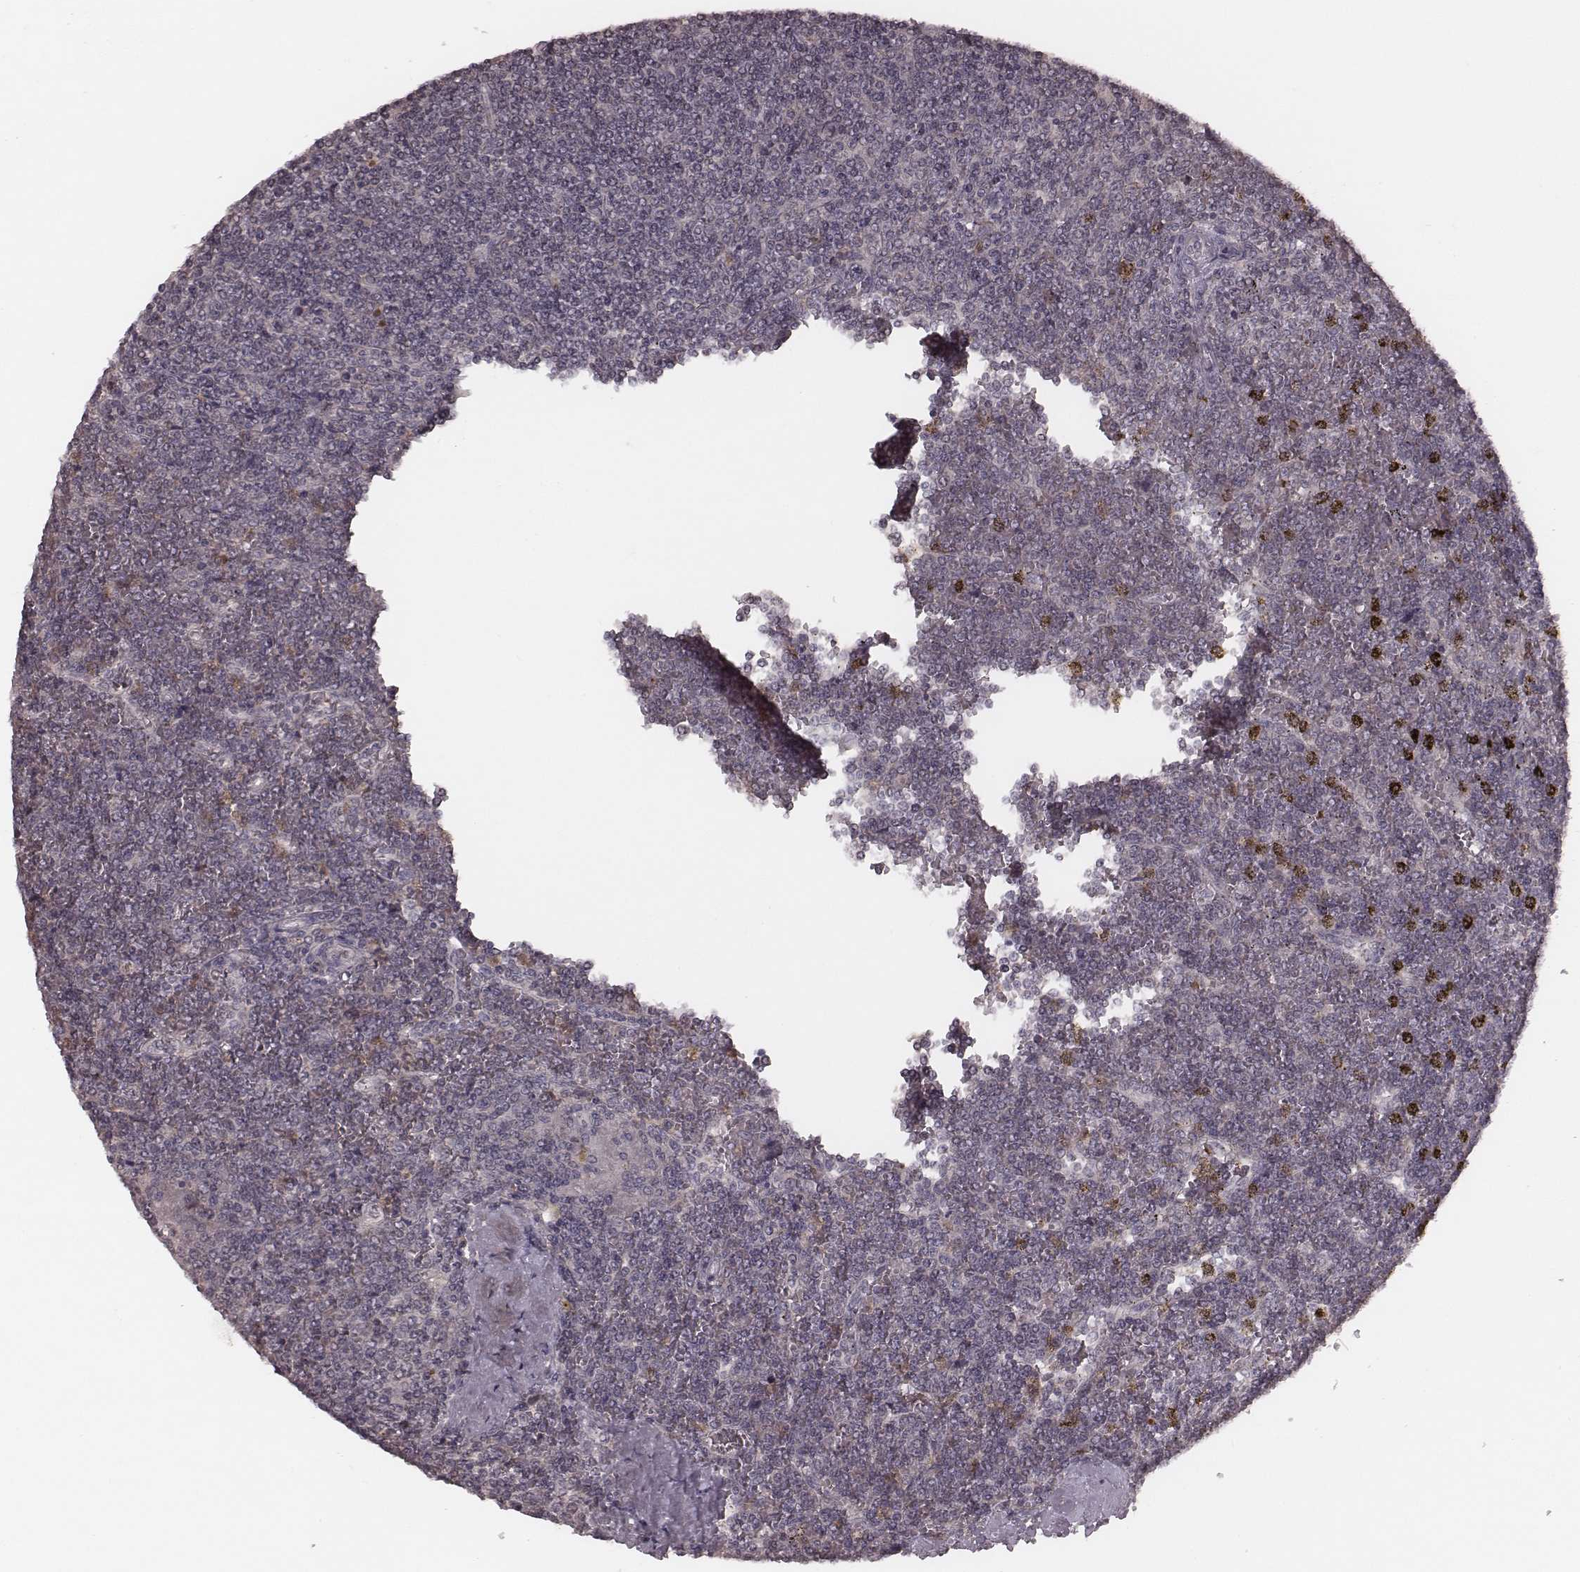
{"staining": {"intensity": "negative", "quantity": "none", "location": "none"}, "tissue": "lymphoma", "cell_type": "Tumor cells", "image_type": "cancer", "snomed": [{"axis": "morphology", "description": "Malignant lymphoma, non-Hodgkin's type, Low grade"}, {"axis": "topography", "description": "Spleen"}], "caption": "High magnification brightfield microscopy of lymphoma stained with DAB (brown) and counterstained with hematoxylin (blue): tumor cells show no significant expression.", "gene": "IL5", "patient": {"sex": "female", "age": 19}}